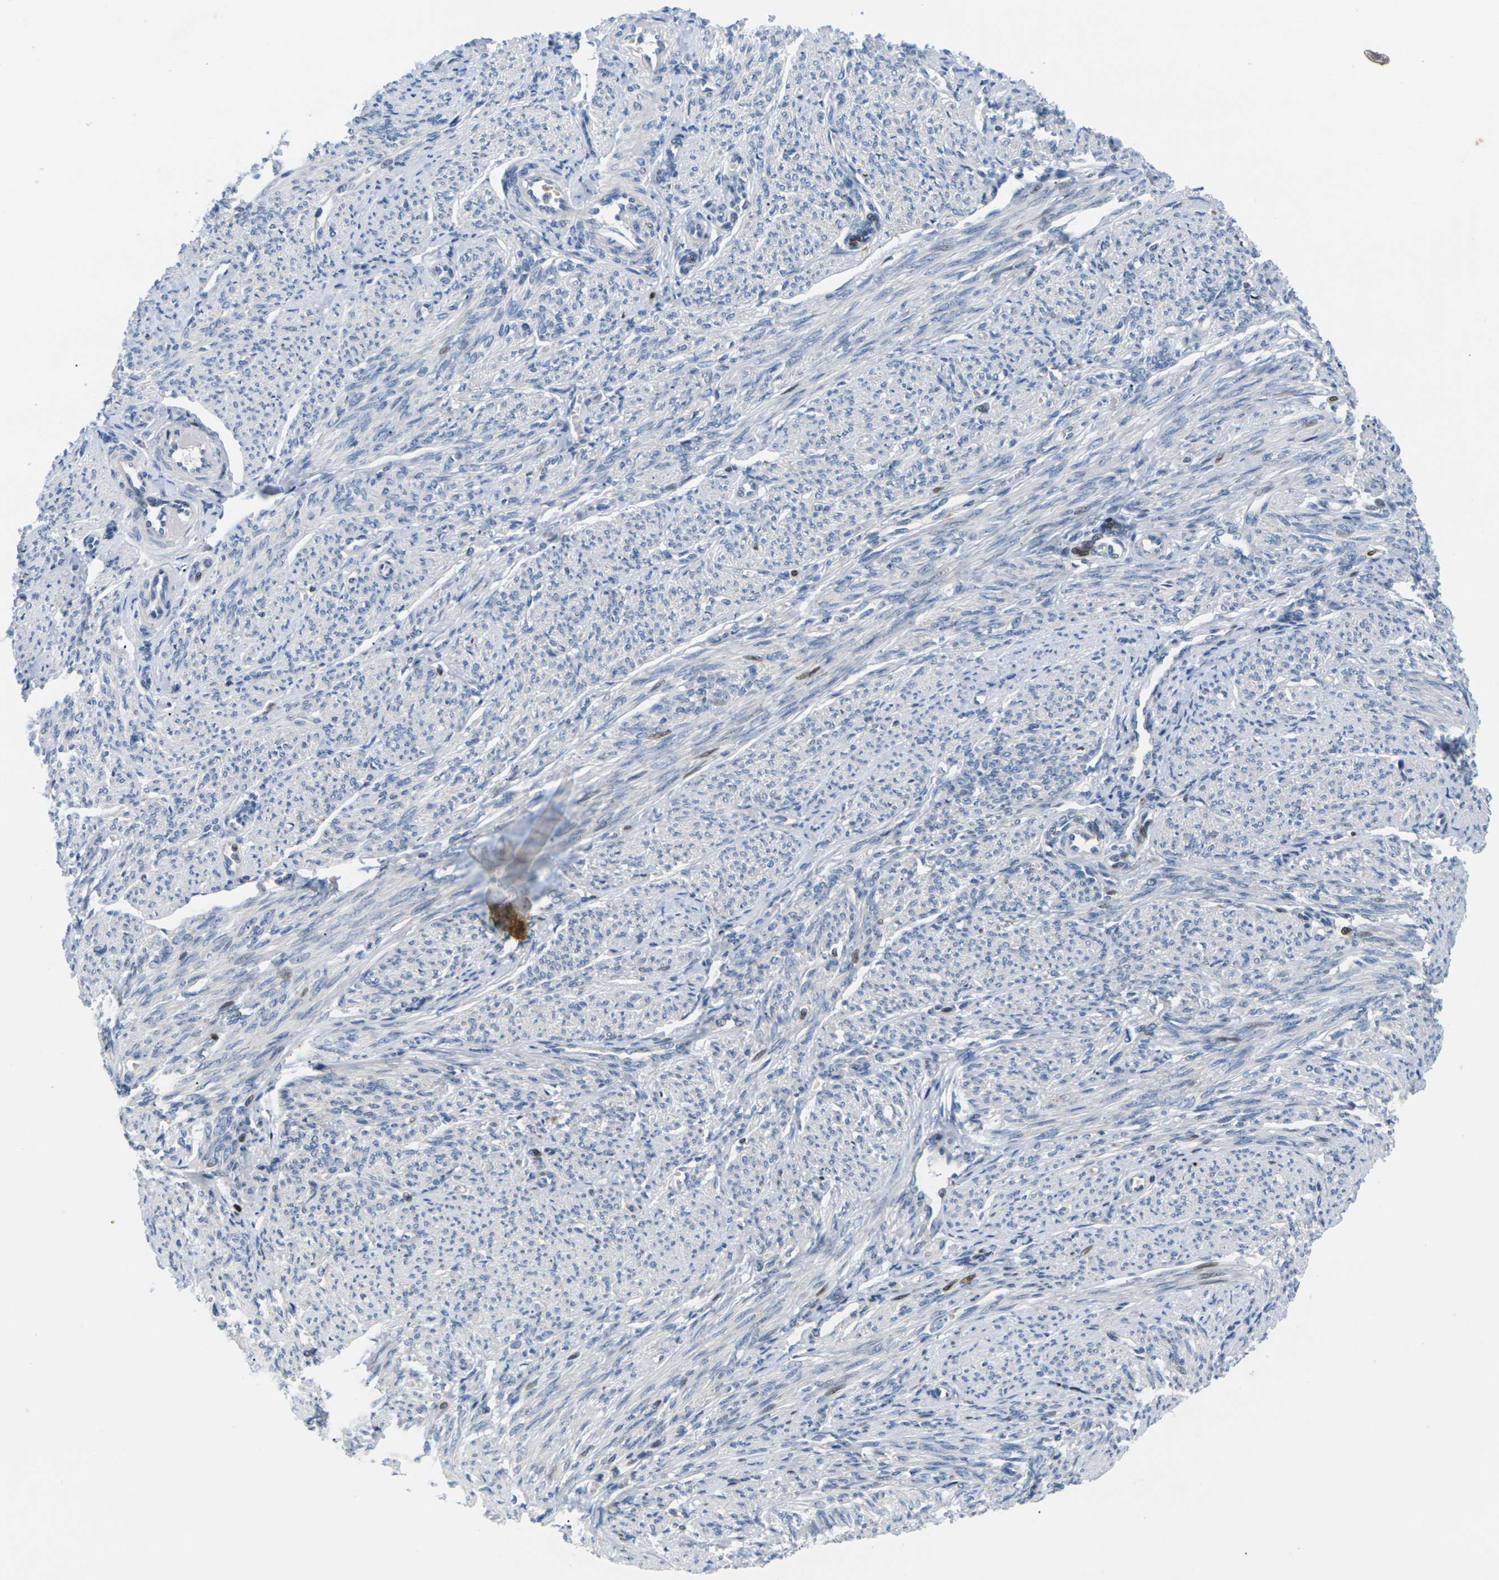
{"staining": {"intensity": "negative", "quantity": "none", "location": "none"}, "tissue": "smooth muscle", "cell_type": "Smooth muscle cells", "image_type": "normal", "snomed": [{"axis": "morphology", "description": "Normal tissue, NOS"}, {"axis": "topography", "description": "Smooth muscle"}], "caption": "An immunohistochemistry (IHC) micrograph of unremarkable smooth muscle is shown. There is no staining in smooth muscle cells of smooth muscle.", "gene": "RPS6KA3", "patient": {"sex": "female", "age": 65}}